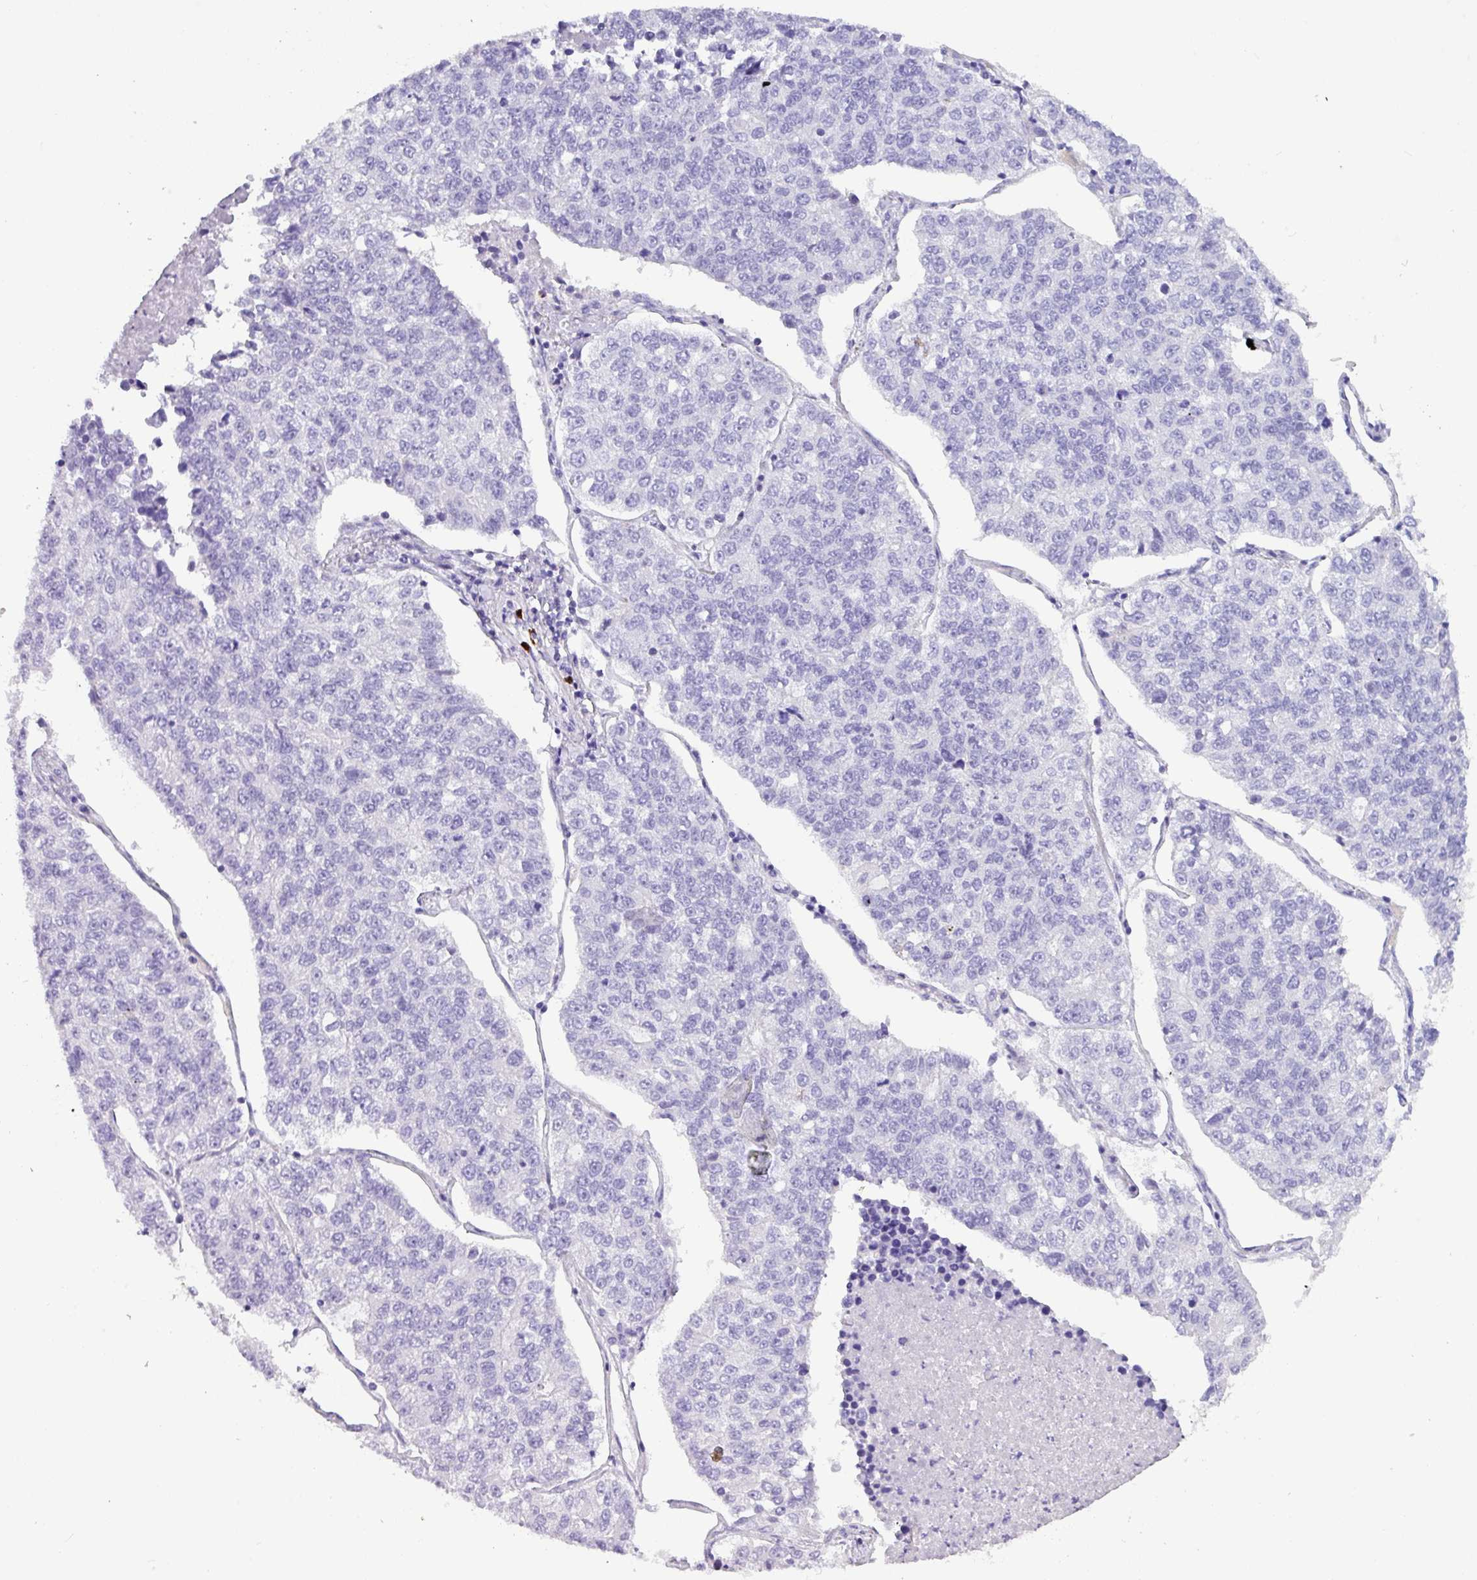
{"staining": {"intensity": "negative", "quantity": "none", "location": "none"}, "tissue": "lung cancer", "cell_type": "Tumor cells", "image_type": "cancer", "snomed": [{"axis": "morphology", "description": "Adenocarcinoma, NOS"}, {"axis": "topography", "description": "Lung"}], "caption": "Immunohistochemical staining of lung adenocarcinoma shows no significant staining in tumor cells.", "gene": "MRM2", "patient": {"sex": "male", "age": 49}}